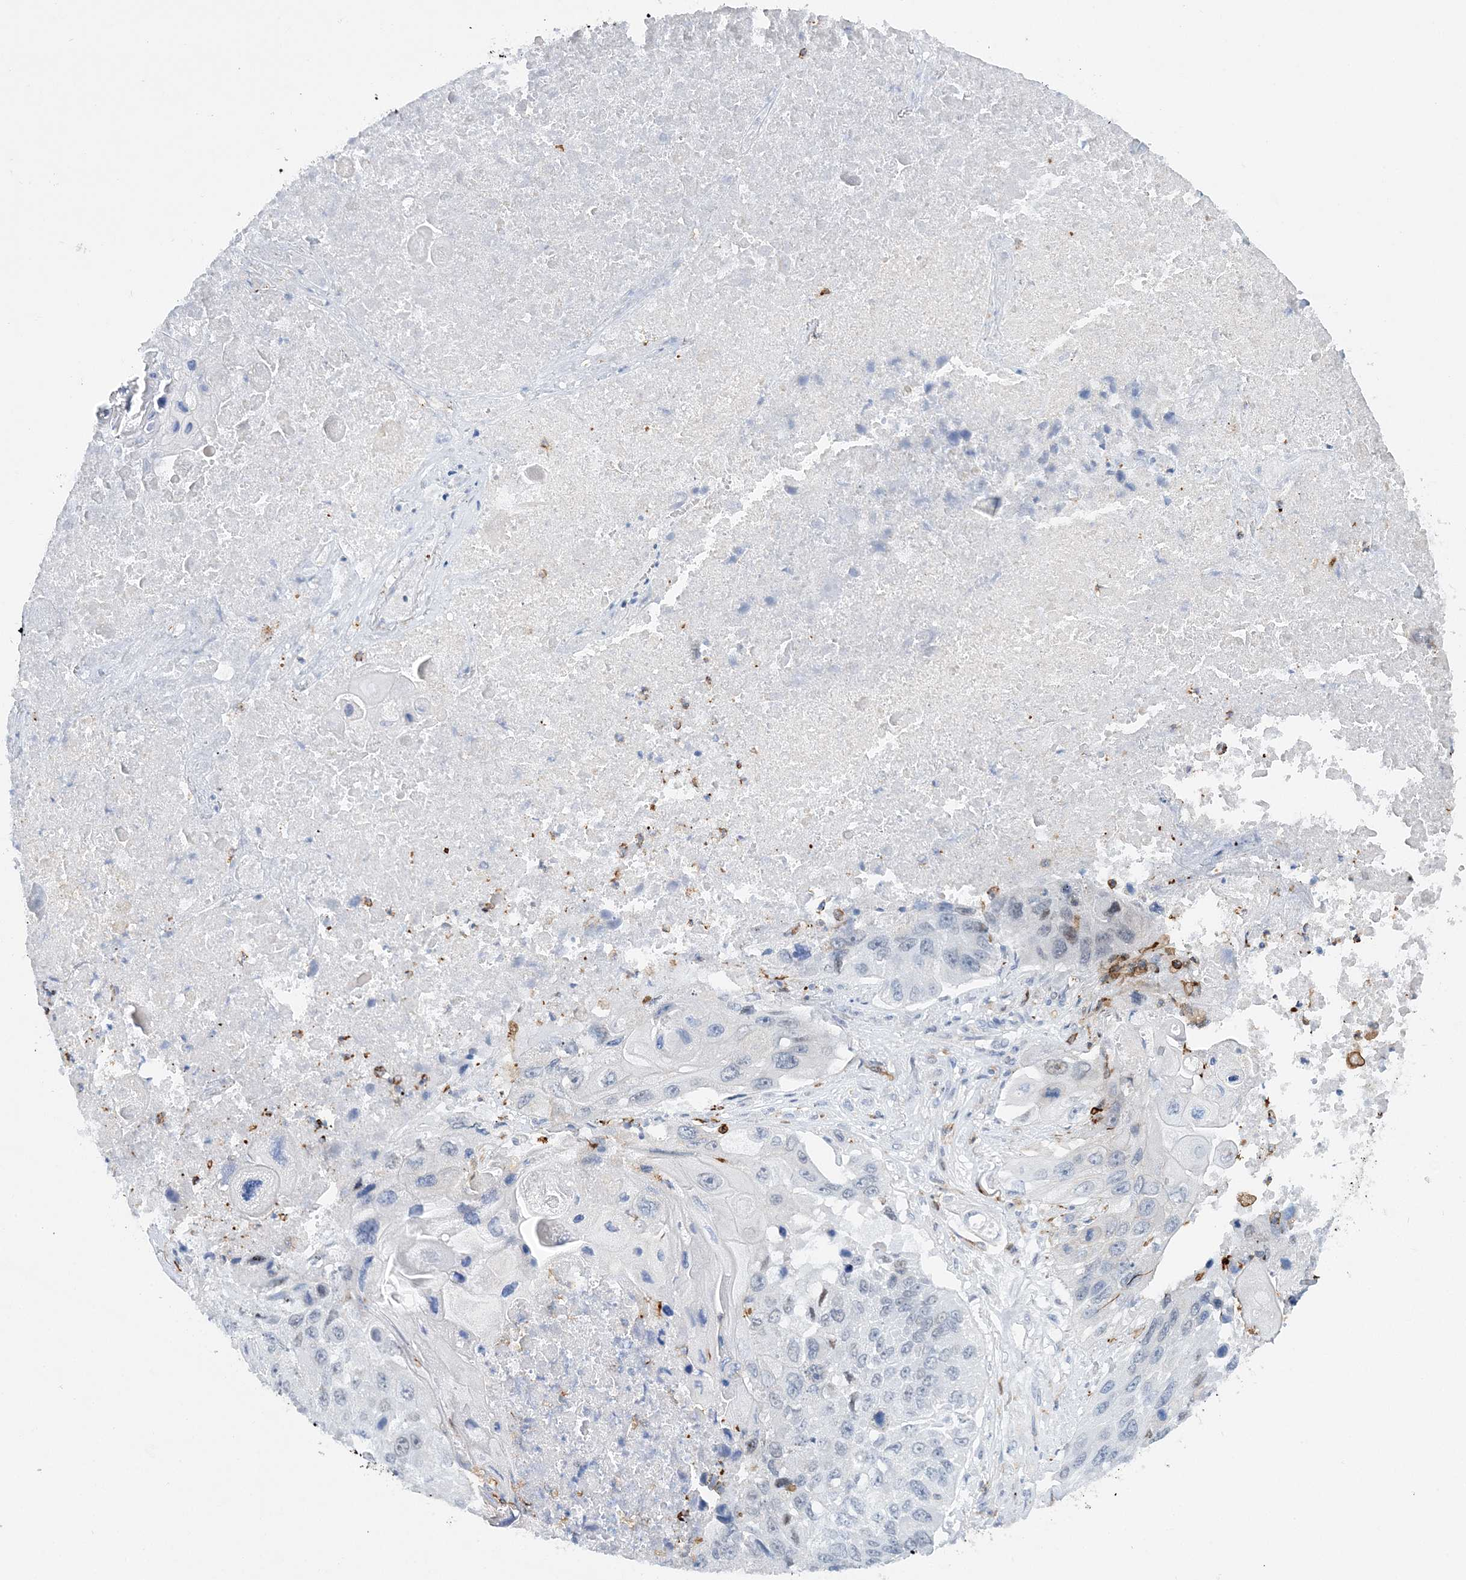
{"staining": {"intensity": "negative", "quantity": "none", "location": "none"}, "tissue": "lung cancer", "cell_type": "Tumor cells", "image_type": "cancer", "snomed": [{"axis": "morphology", "description": "Squamous cell carcinoma, NOS"}, {"axis": "topography", "description": "Lung"}], "caption": "The IHC micrograph has no significant expression in tumor cells of lung squamous cell carcinoma tissue.", "gene": "PRMT9", "patient": {"sex": "male", "age": 61}}